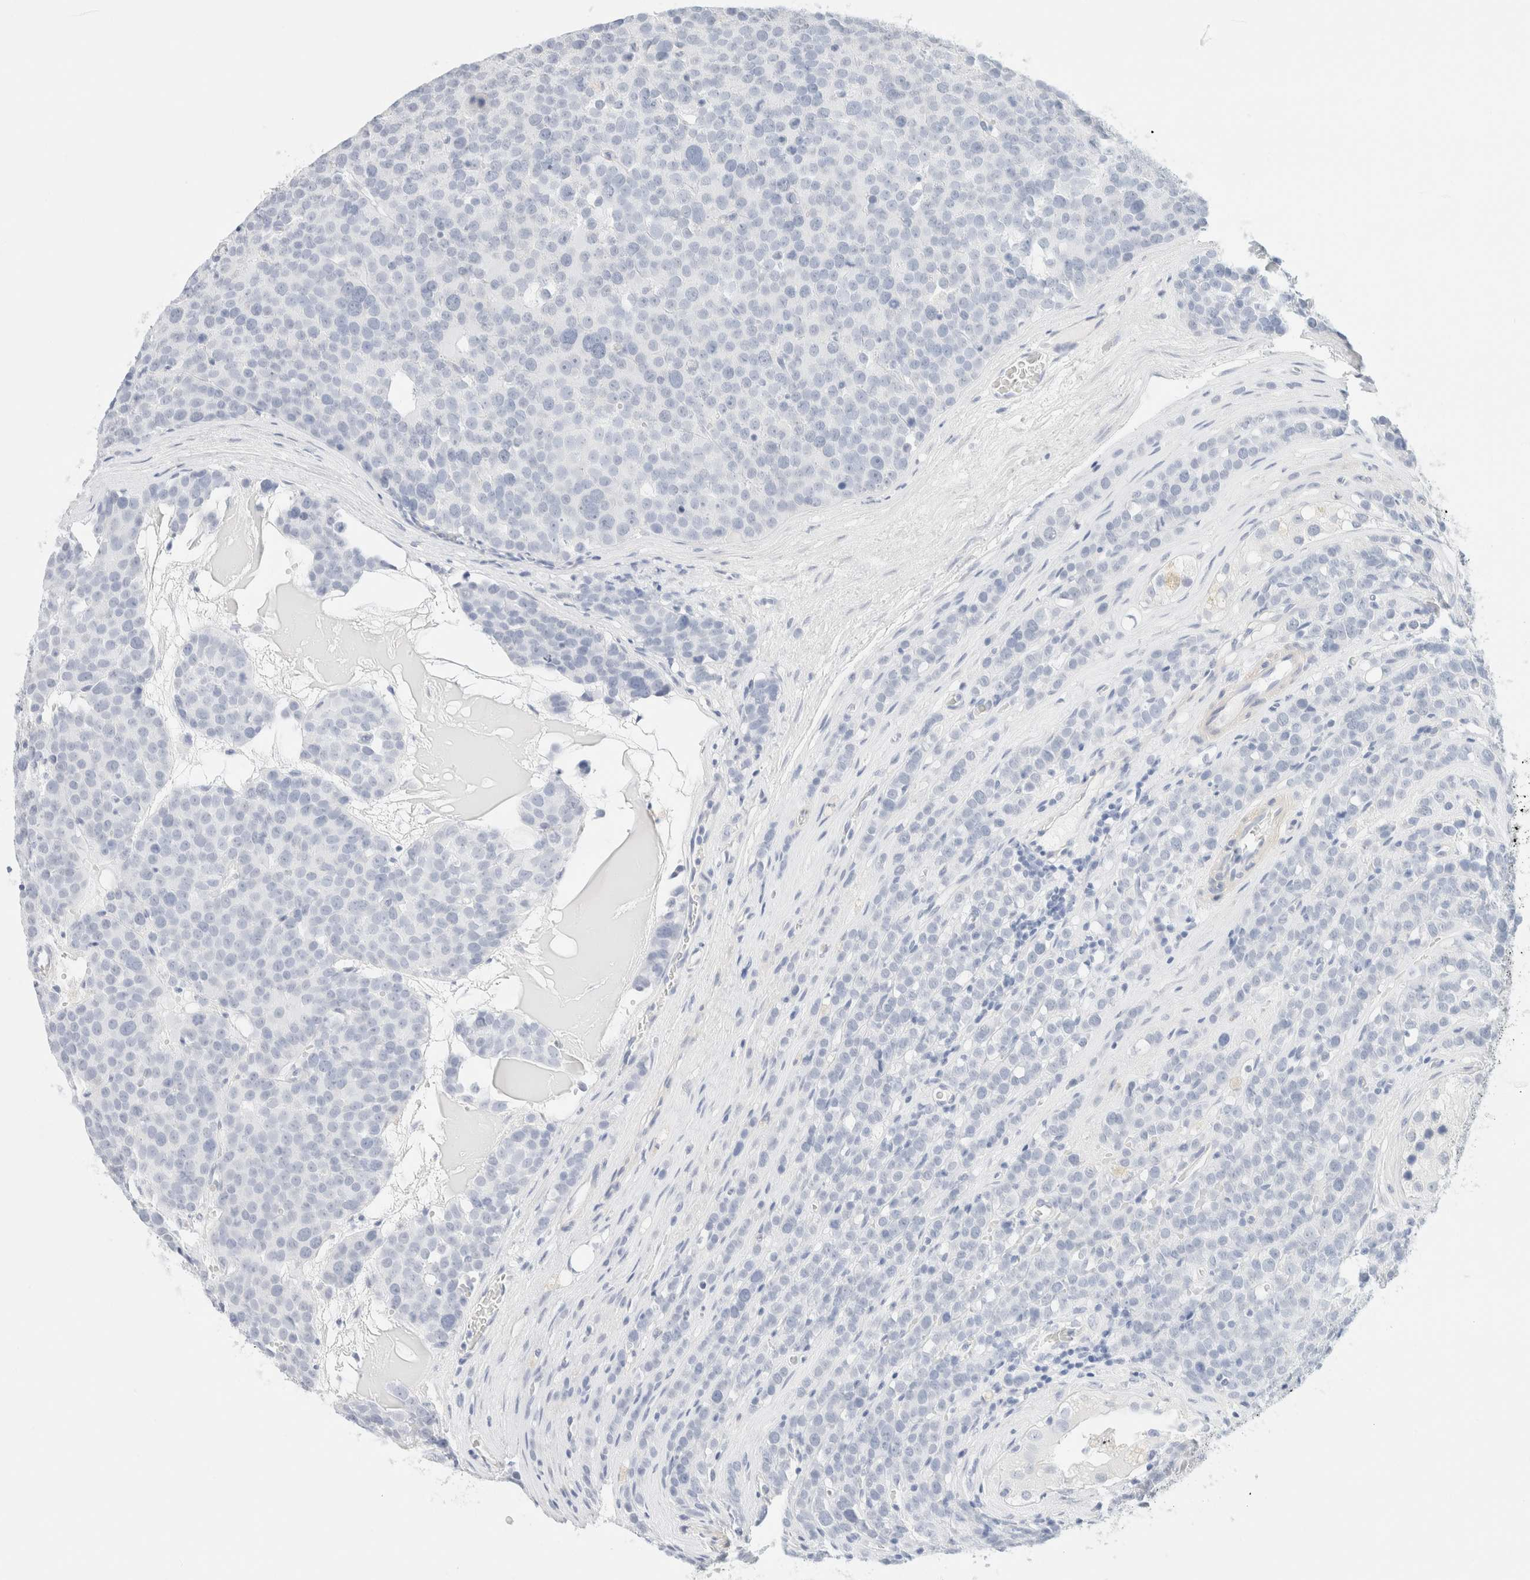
{"staining": {"intensity": "negative", "quantity": "none", "location": "none"}, "tissue": "testis cancer", "cell_type": "Tumor cells", "image_type": "cancer", "snomed": [{"axis": "morphology", "description": "Seminoma, NOS"}, {"axis": "topography", "description": "Testis"}], "caption": "IHC of human testis seminoma demonstrates no staining in tumor cells. (Brightfield microscopy of DAB immunohistochemistry (IHC) at high magnification).", "gene": "DPYS", "patient": {"sex": "male", "age": 71}}